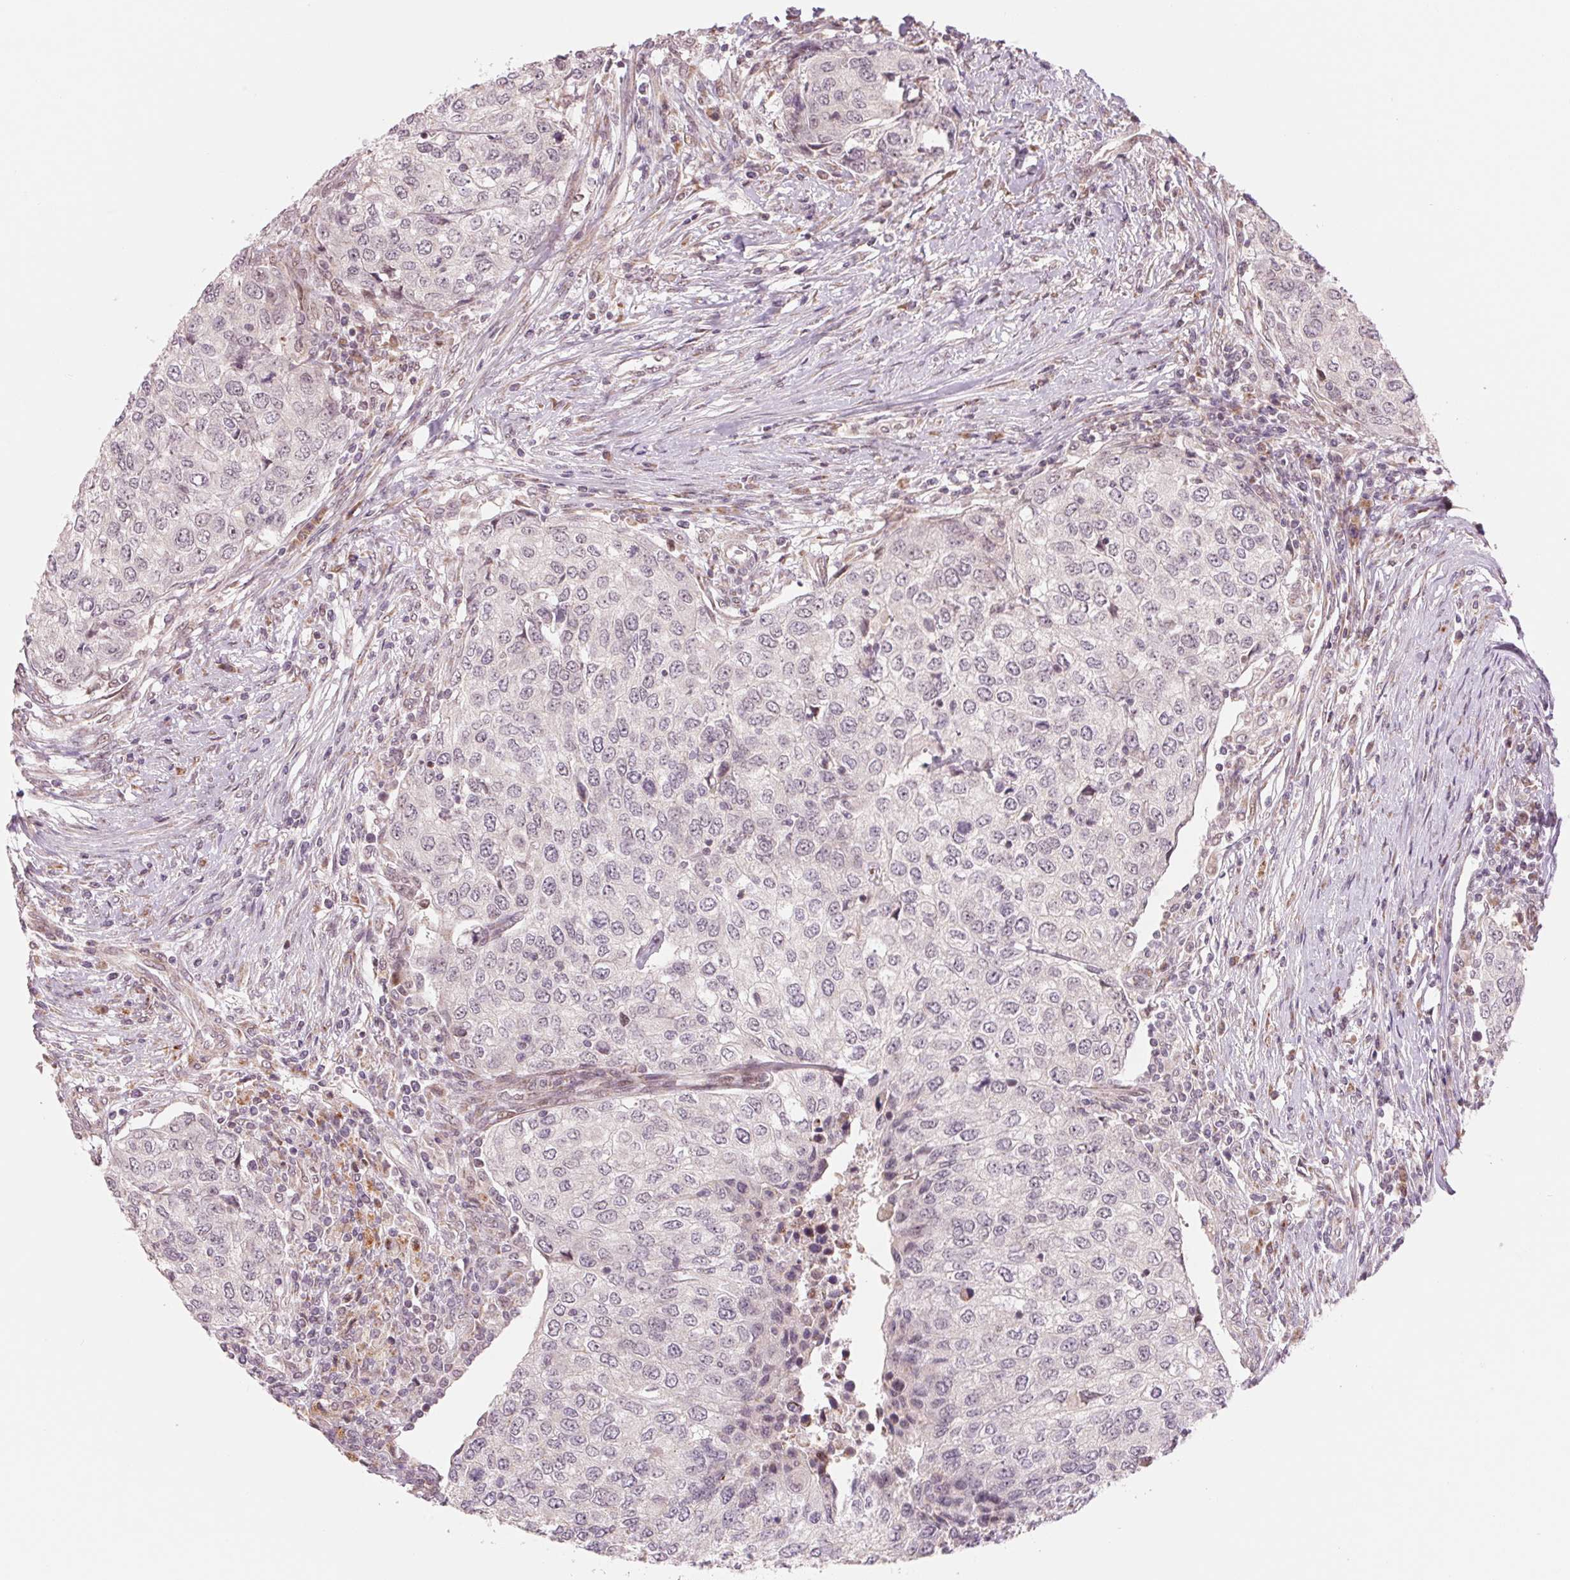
{"staining": {"intensity": "negative", "quantity": "none", "location": "none"}, "tissue": "urothelial cancer", "cell_type": "Tumor cells", "image_type": "cancer", "snomed": [{"axis": "morphology", "description": "Urothelial carcinoma, High grade"}, {"axis": "topography", "description": "Urinary bladder"}], "caption": "Urothelial cancer was stained to show a protein in brown. There is no significant positivity in tumor cells.", "gene": "ARHGAP32", "patient": {"sex": "female", "age": 78}}